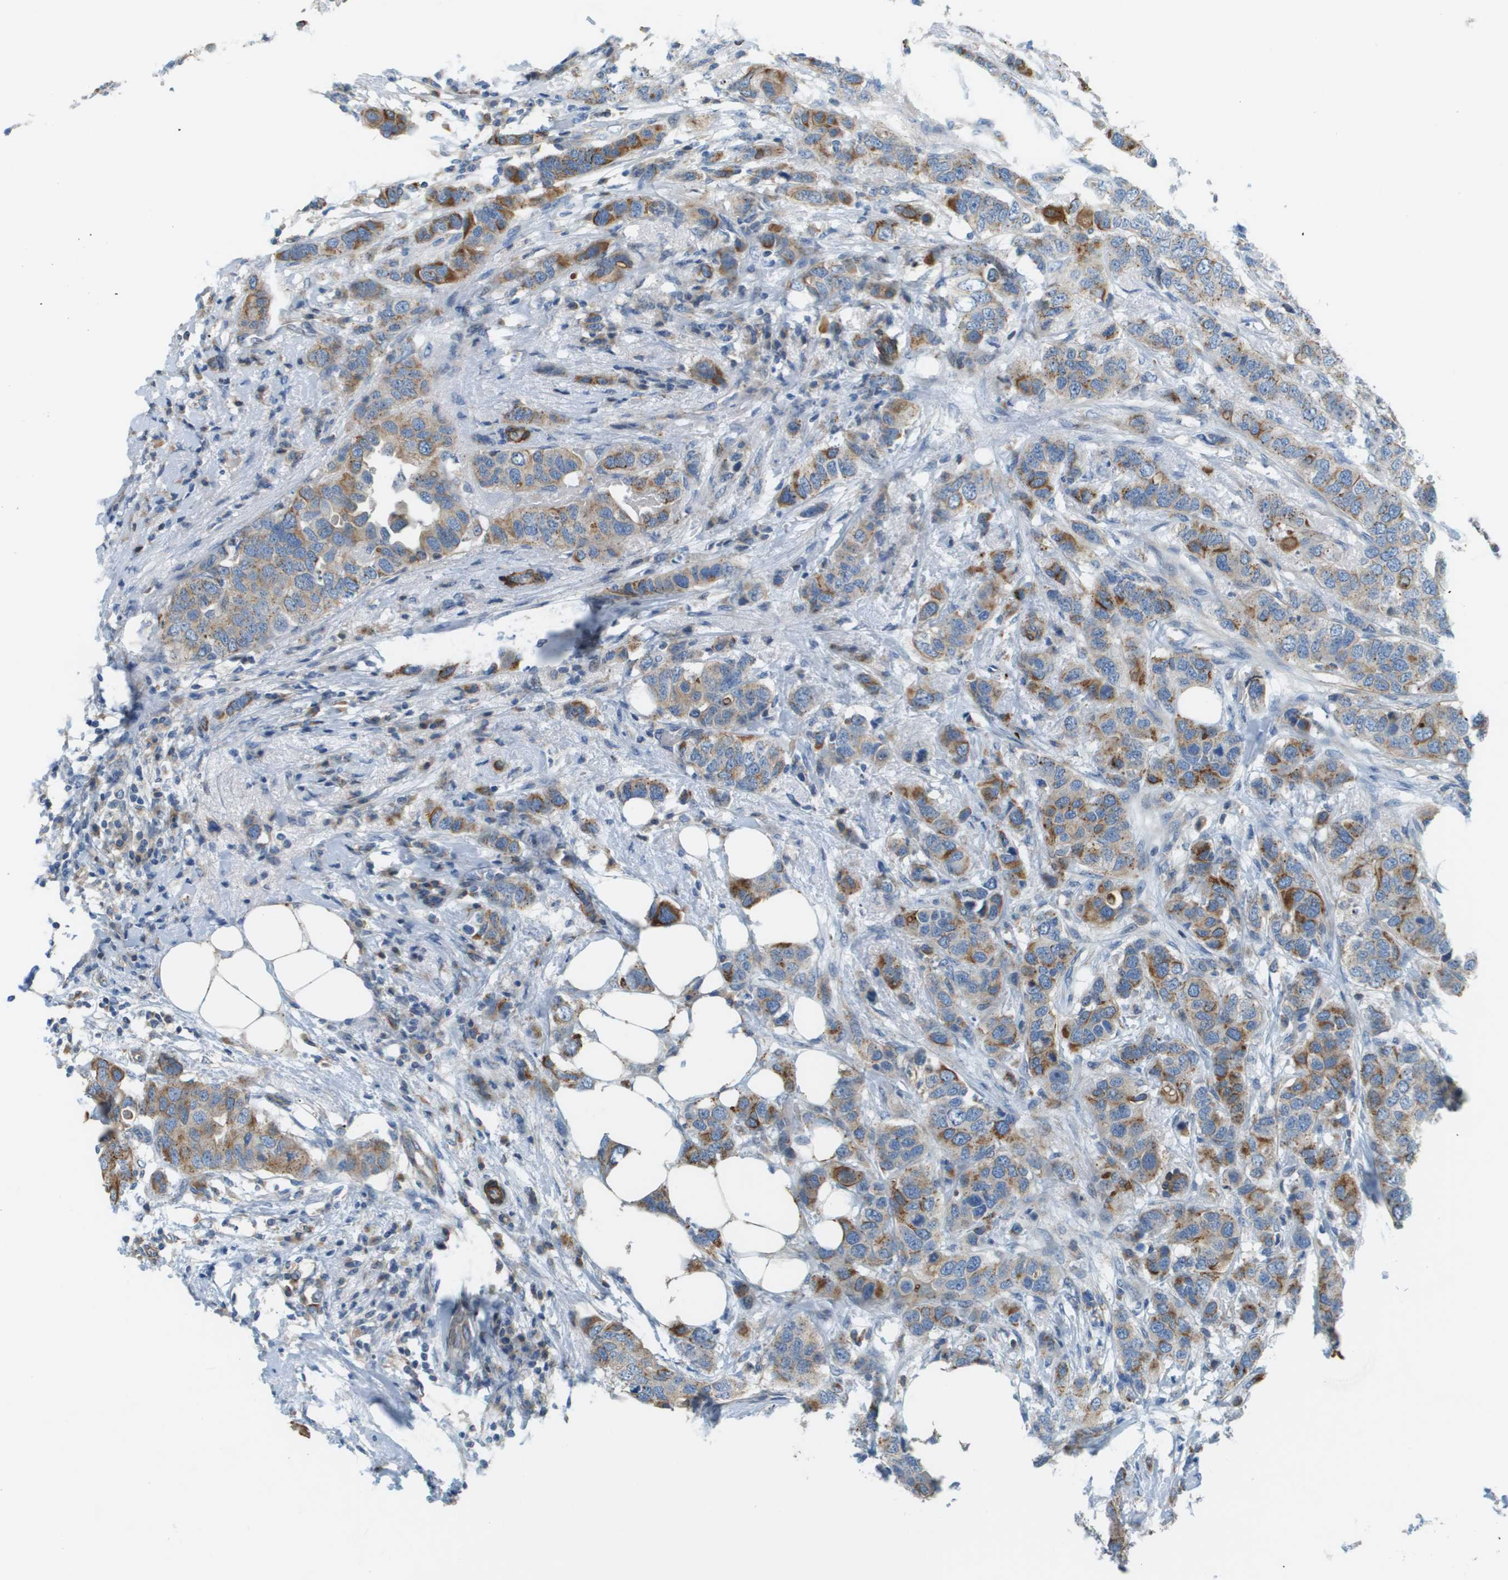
{"staining": {"intensity": "moderate", "quantity": ">75%", "location": "cytoplasmic/membranous"}, "tissue": "breast cancer", "cell_type": "Tumor cells", "image_type": "cancer", "snomed": [{"axis": "morphology", "description": "Duct carcinoma"}, {"axis": "topography", "description": "Breast"}], "caption": "Human breast cancer (invasive ductal carcinoma) stained with a protein marker reveals moderate staining in tumor cells.", "gene": "MYH11", "patient": {"sex": "female", "age": 50}}